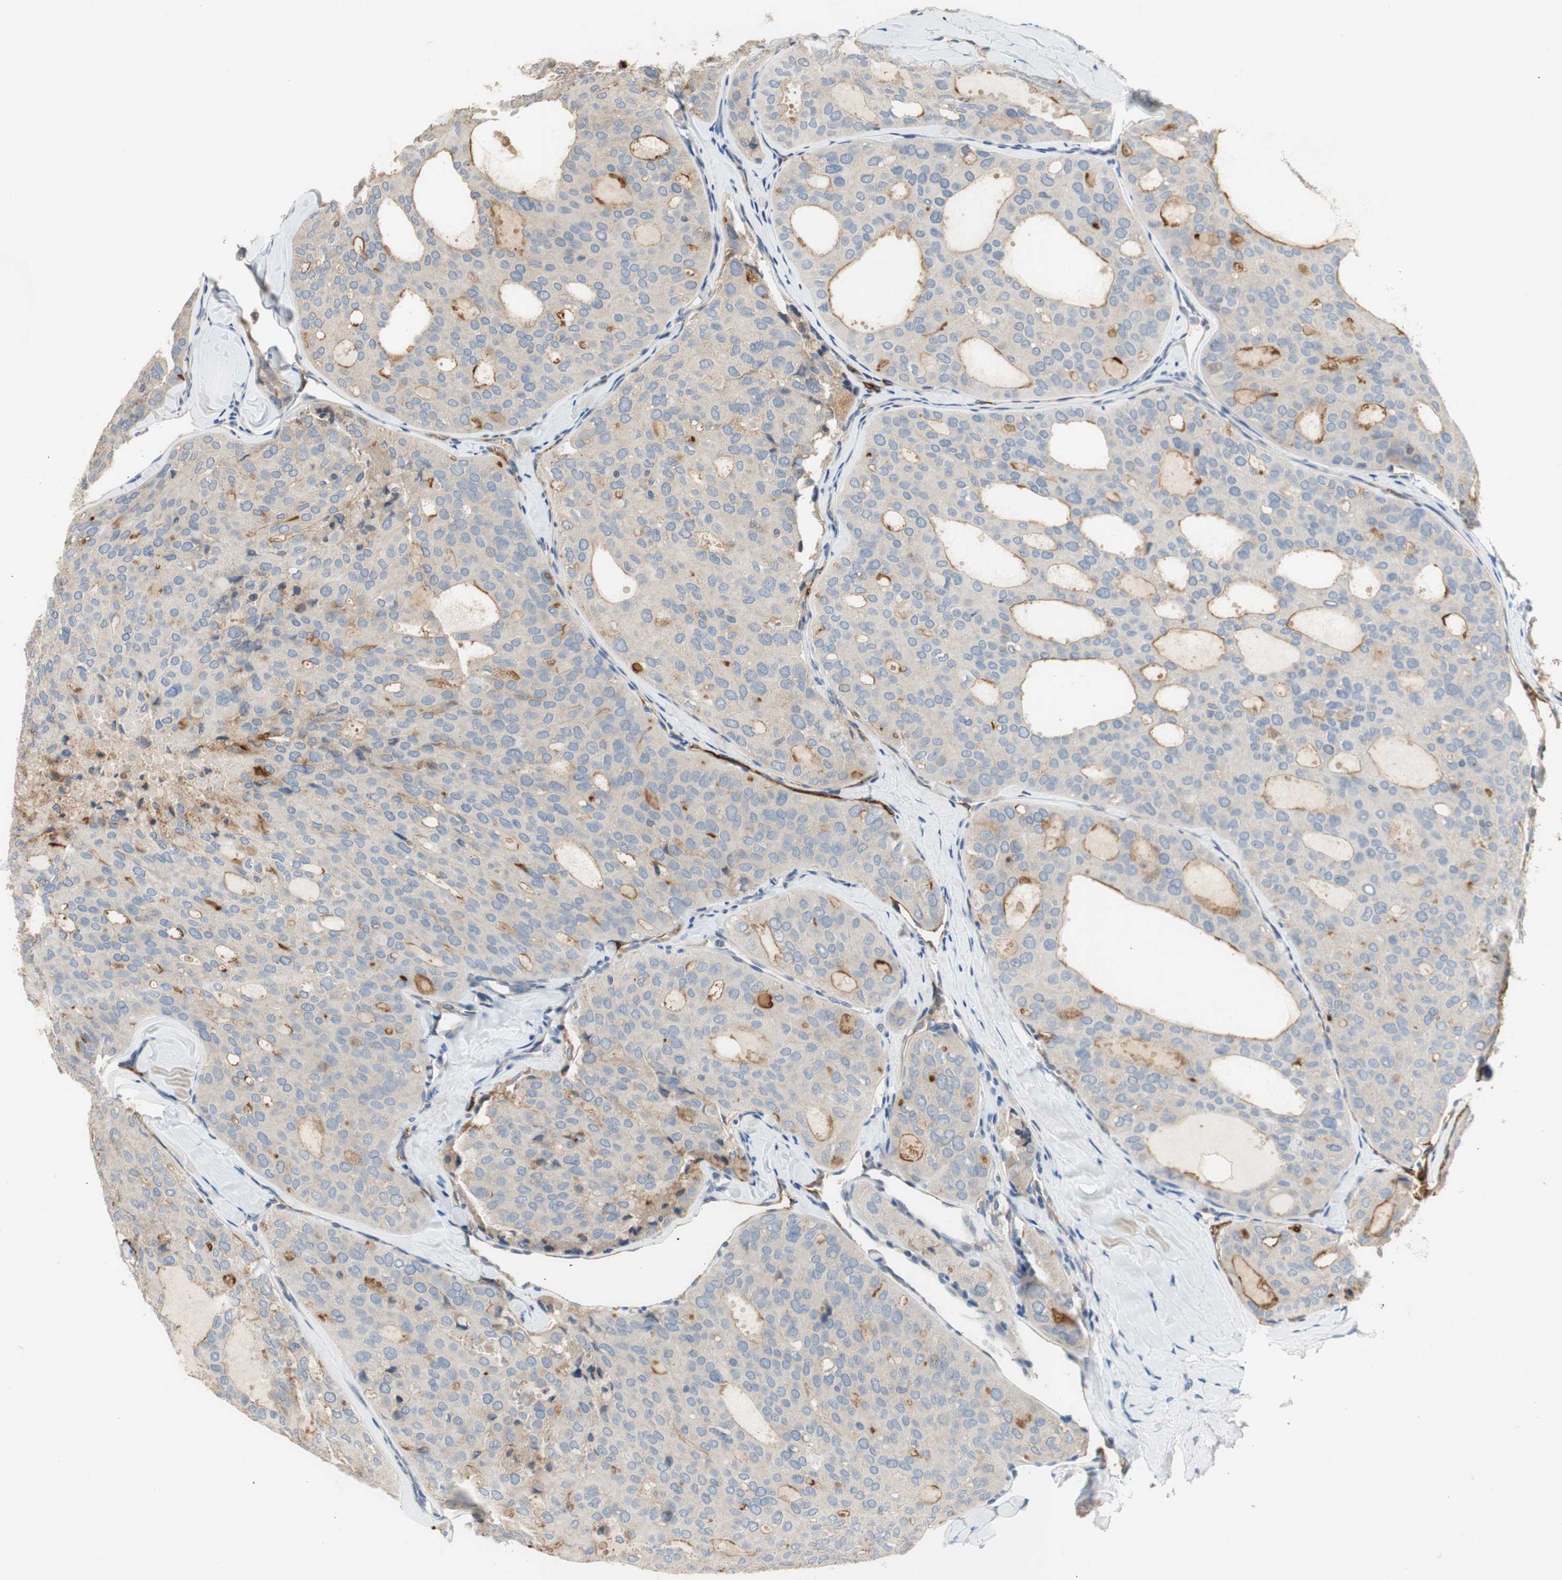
{"staining": {"intensity": "negative", "quantity": "none", "location": "none"}, "tissue": "thyroid cancer", "cell_type": "Tumor cells", "image_type": "cancer", "snomed": [{"axis": "morphology", "description": "Follicular adenoma carcinoma, NOS"}, {"axis": "topography", "description": "Thyroid gland"}], "caption": "Tumor cells are negative for brown protein staining in thyroid follicular adenoma carcinoma. (Brightfield microscopy of DAB (3,3'-diaminobenzidine) immunohistochemistry (IHC) at high magnification).", "gene": "ALPL", "patient": {"sex": "male", "age": 75}}